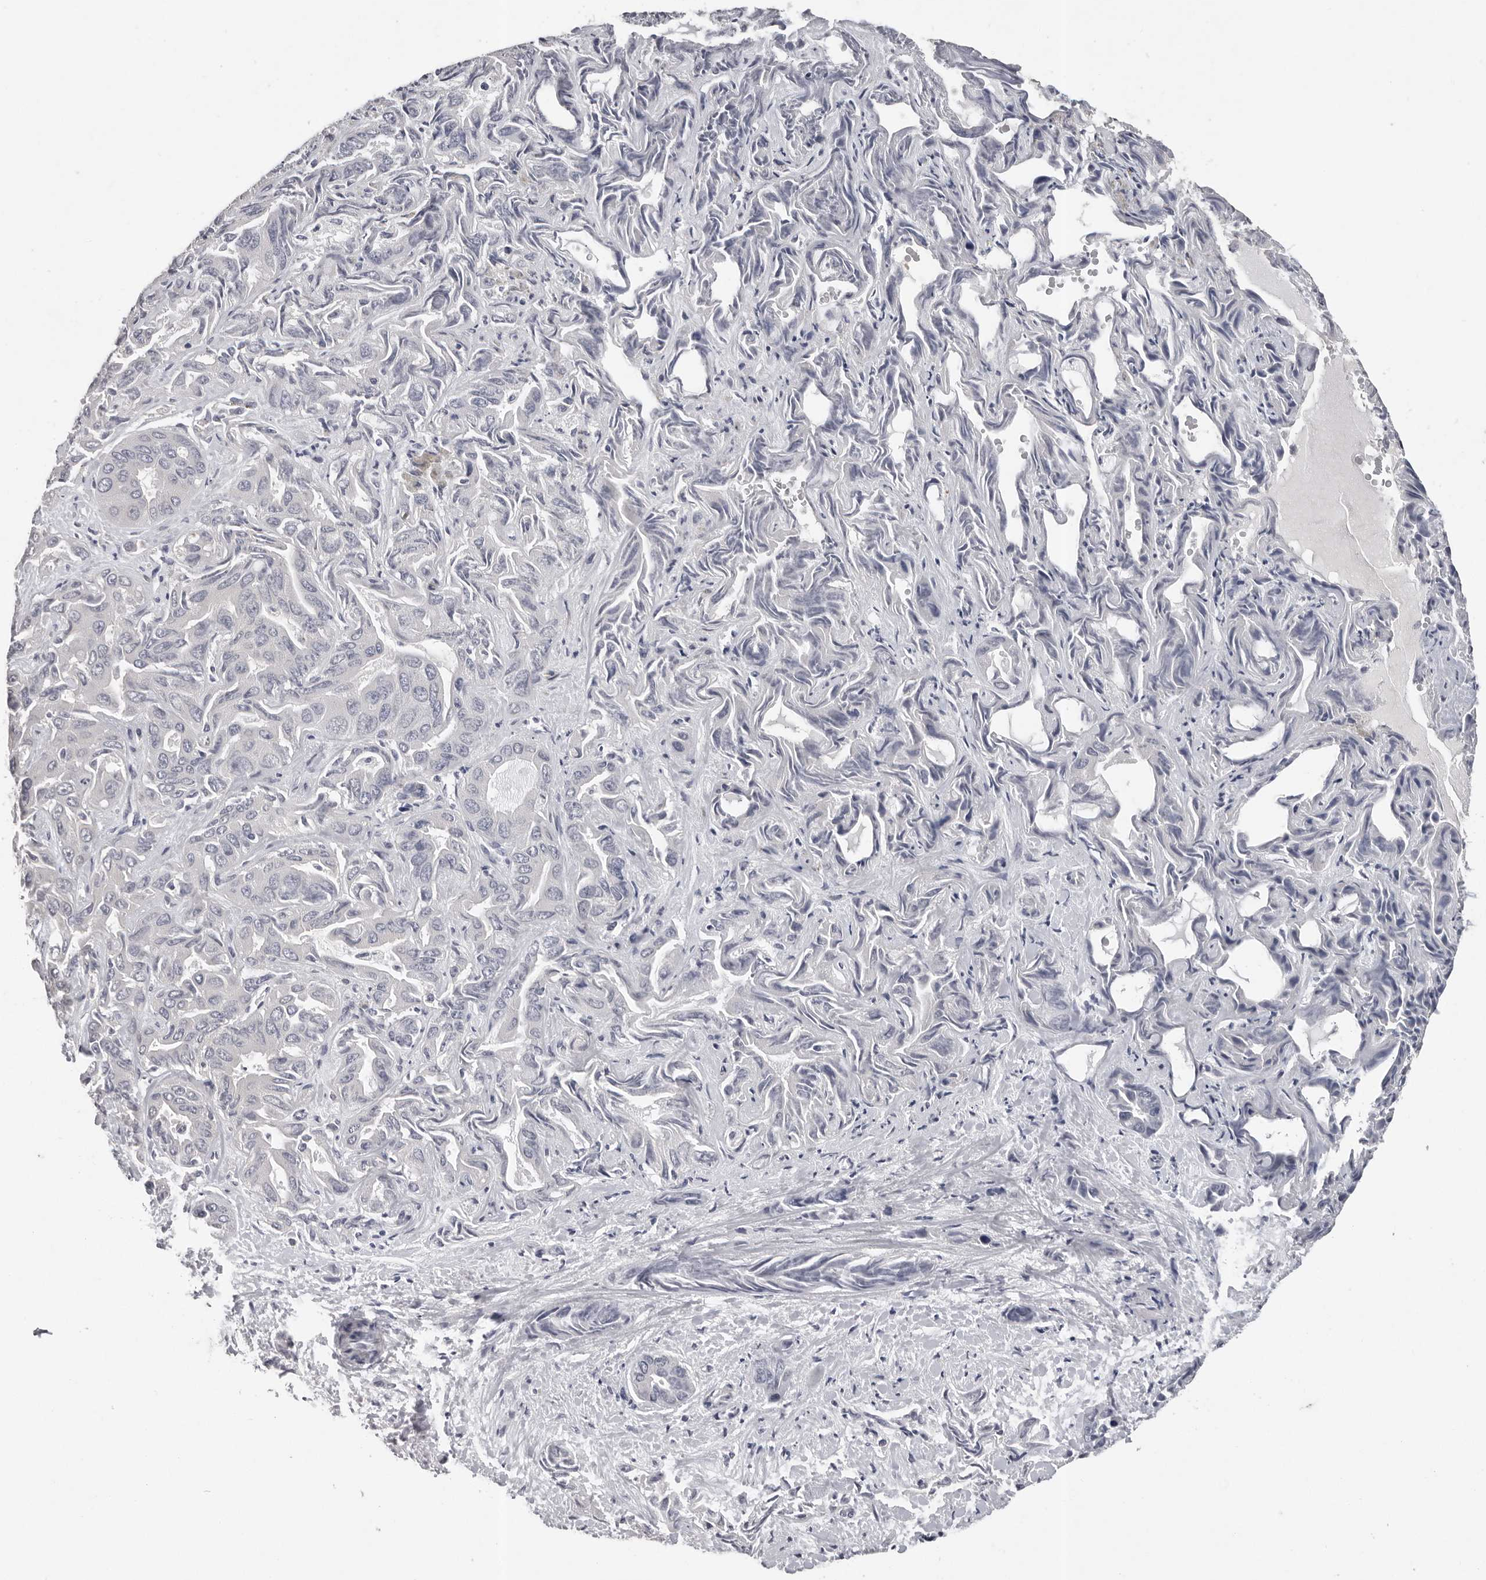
{"staining": {"intensity": "negative", "quantity": "none", "location": "none"}, "tissue": "liver cancer", "cell_type": "Tumor cells", "image_type": "cancer", "snomed": [{"axis": "morphology", "description": "Cholangiocarcinoma"}, {"axis": "topography", "description": "Liver"}], "caption": "There is no significant staining in tumor cells of liver cholangiocarcinoma.", "gene": "RALGPS2", "patient": {"sex": "female", "age": 52}}